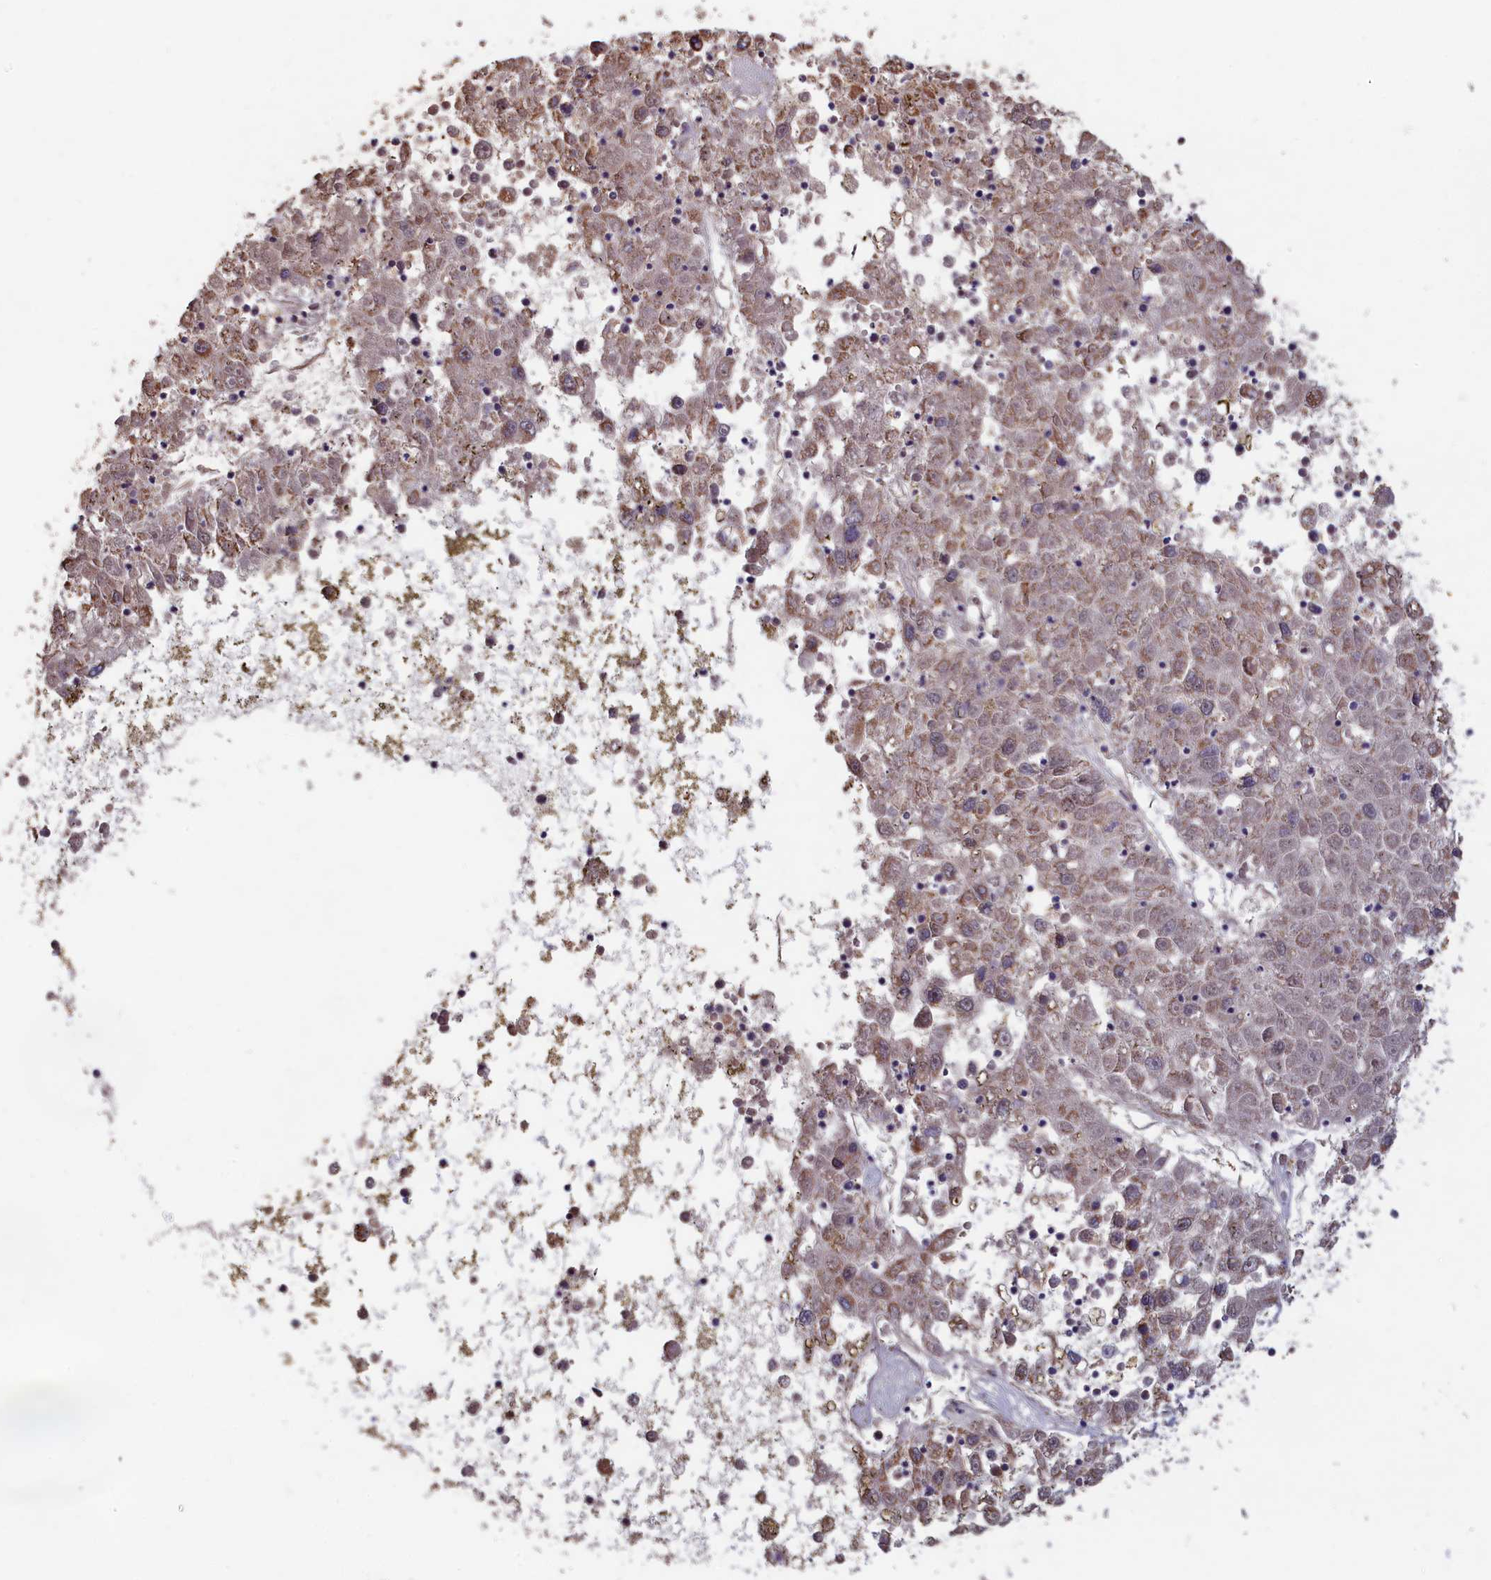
{"staining": {"intensity": "moderate", "quantity": "<25%", "location": "cytoplasmic/membranous"}, "tissue": "liver cancer", "cell_type": "Tumor cells", "image_type": "cancer", "snomed": [{"axis": "morphology", "description": "Carcinoma, Hepatocellular, NOS"}, {"axis": "topography", "description": "Liver"}], "caption": "Tumor cells show moderate cytoplasmic/membranous staining in approximately <25% of cells in hepatocellular carcinoma (liver). (Stains: DAB (3,3'-diaminobenzidine) in brown, nuclei in blue, Microscopy: brightfield microscopy at high magnification).", "gene": "ZNF816", "patient": {"sex": "male", "age": 49}}